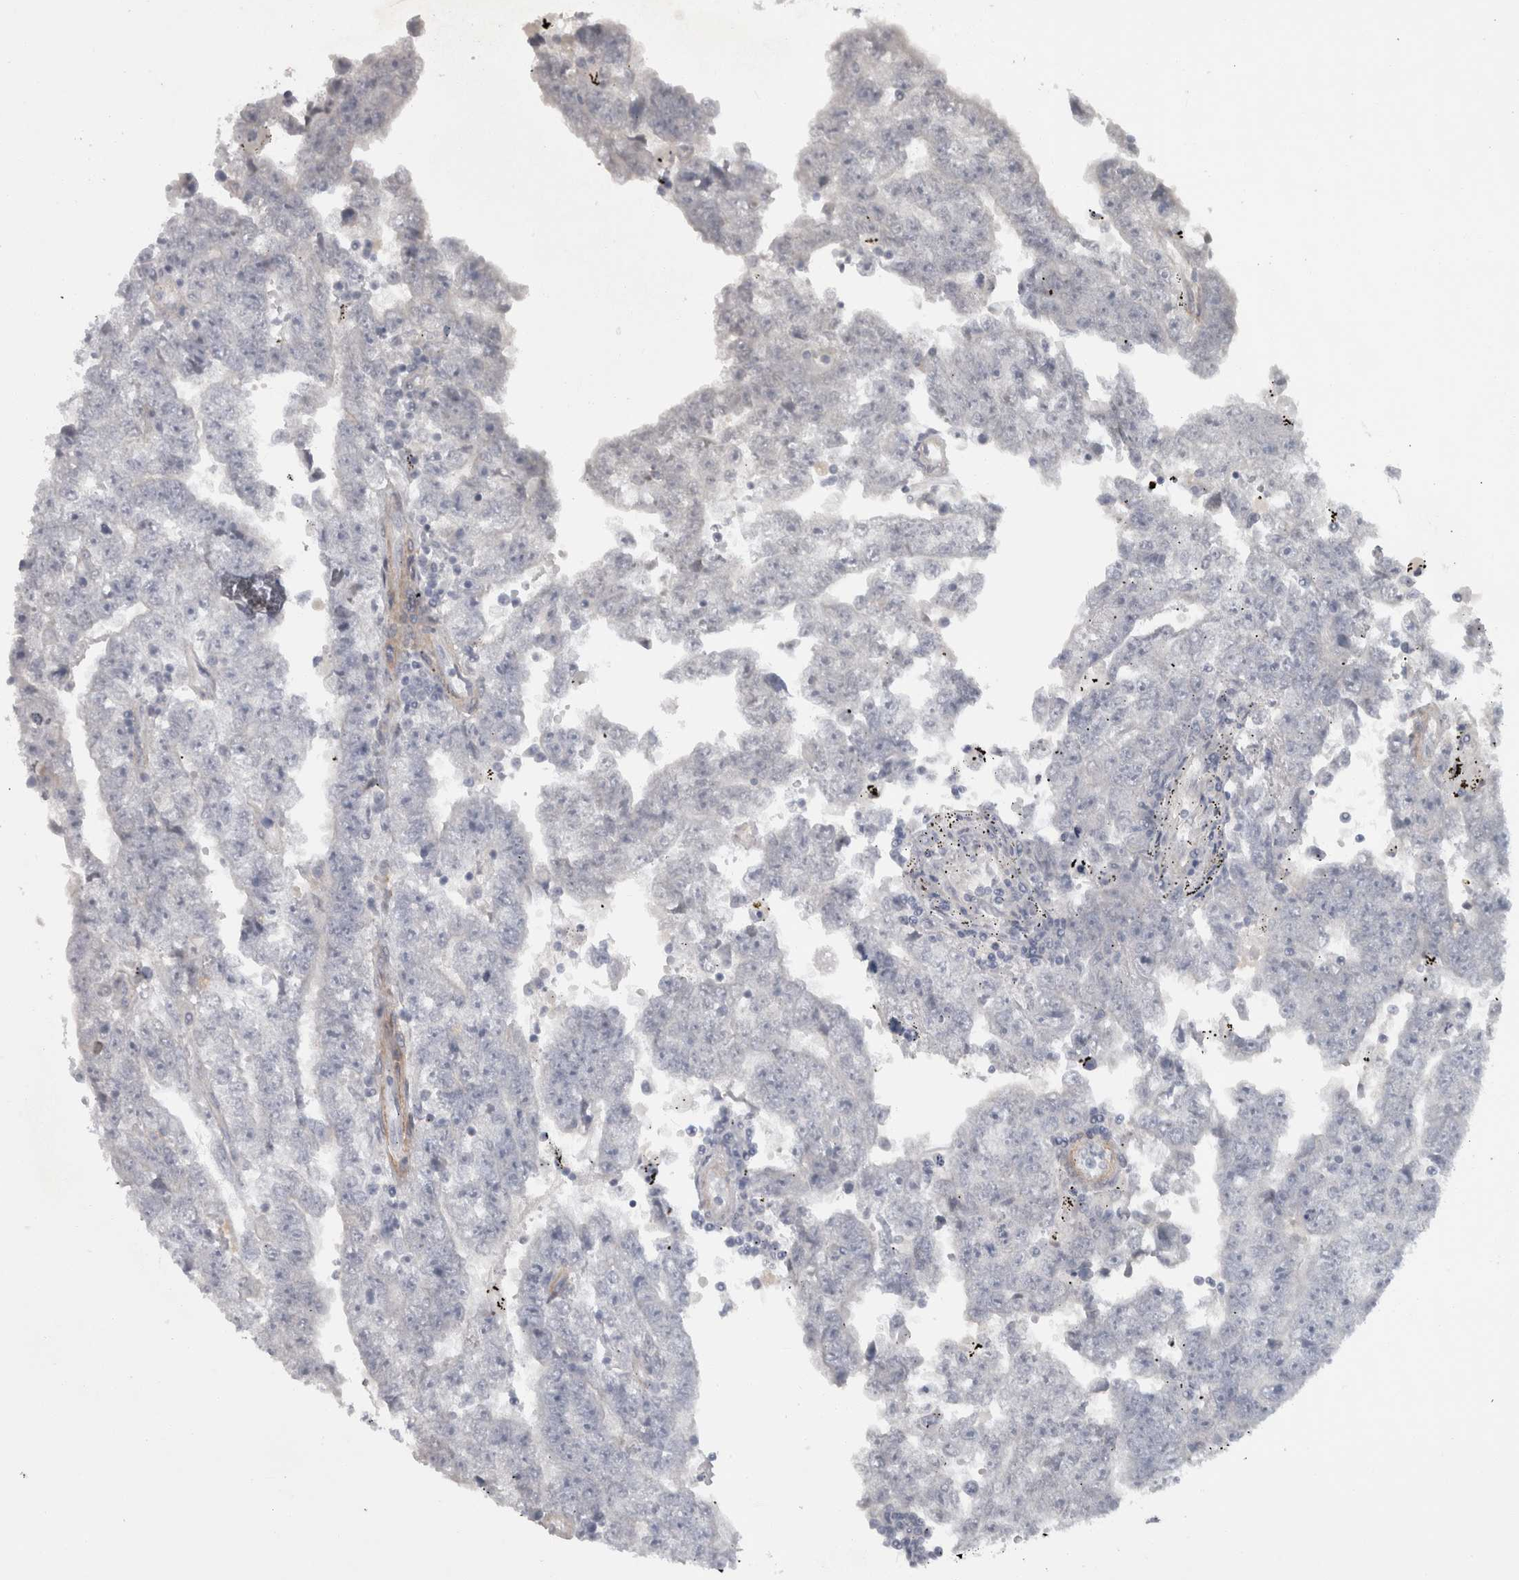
{"staining": {"intensity": "negative", "quantity": "none", "location": "none"}, "tissue": "testis cancer", "cell_type": "Tumor cells", "image_type": "cancer", "snomed": [{"axis": "morphology", "description": "Carcinoma, Embryonal, NOS"}, {"axis": "topography", "description": "Testis"}], "caption": "Photomicrograph shows no significant protein staining in tumor cells of testis cancer (embryonal carcinoma).", "gene": "PPP1R12B", "patient": {"sex": "male", "age": 25}}